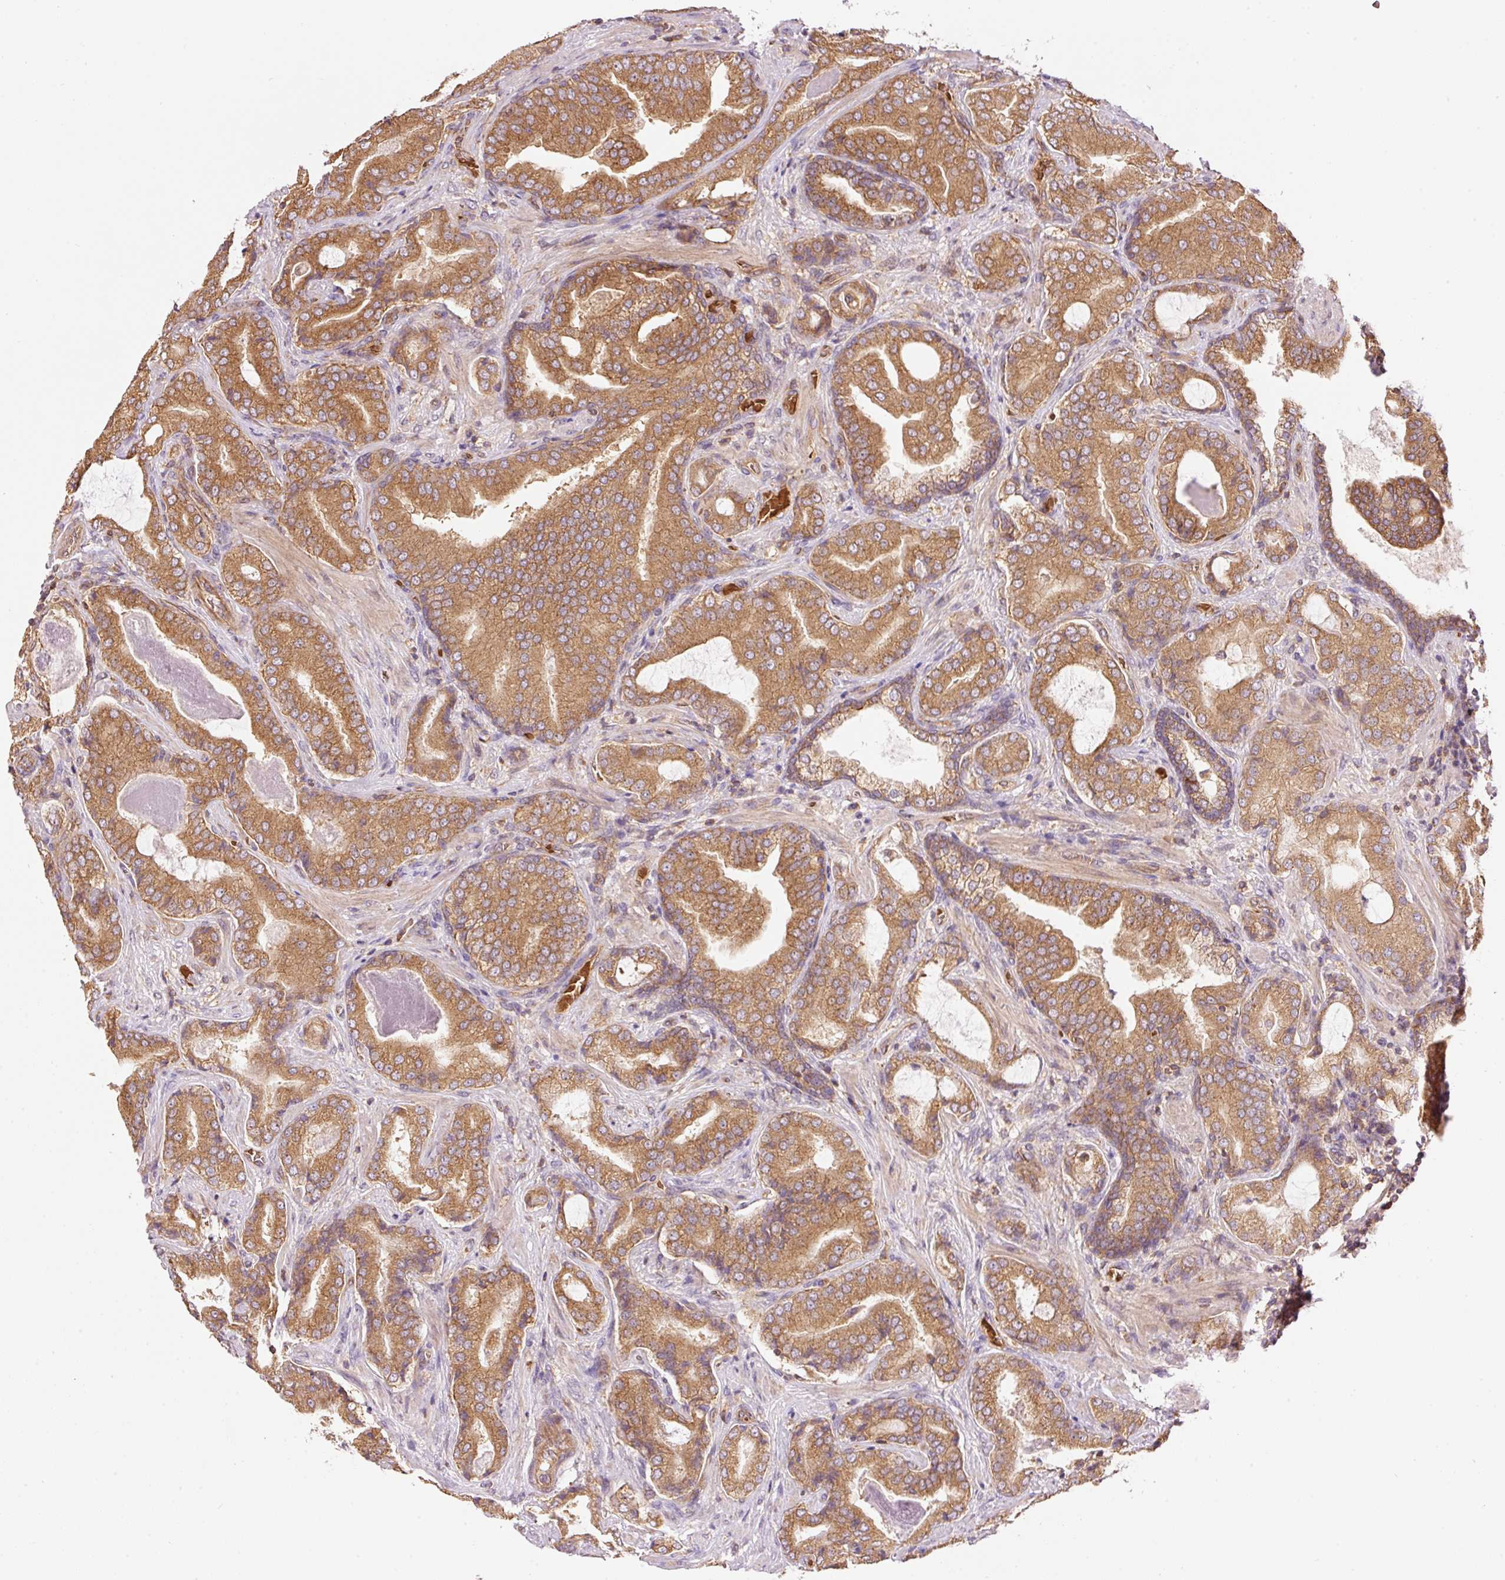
{"staining": {"intensity": "moderate", "quantity": ">75%", "location": "cytoplasmic/membranous"}, "tissue": "prostate cancer", "cell_type": "Tumor cells", "image_type": "cancer", "snomed": [{"axis": "morphology", "description": "Adenocarcinoma, High grade"}, {"axis": "topography", "description": "Prostate"}], "caption": "Approximately >75% of tumor cells in prostate high-grade adenocarcinoma show moderate cytoplasmic/membranous protein expression as visualized by brown immunohistochemical staining.", "gene": "ADCY4", "patient": {"sex": "male", "age": 68}}